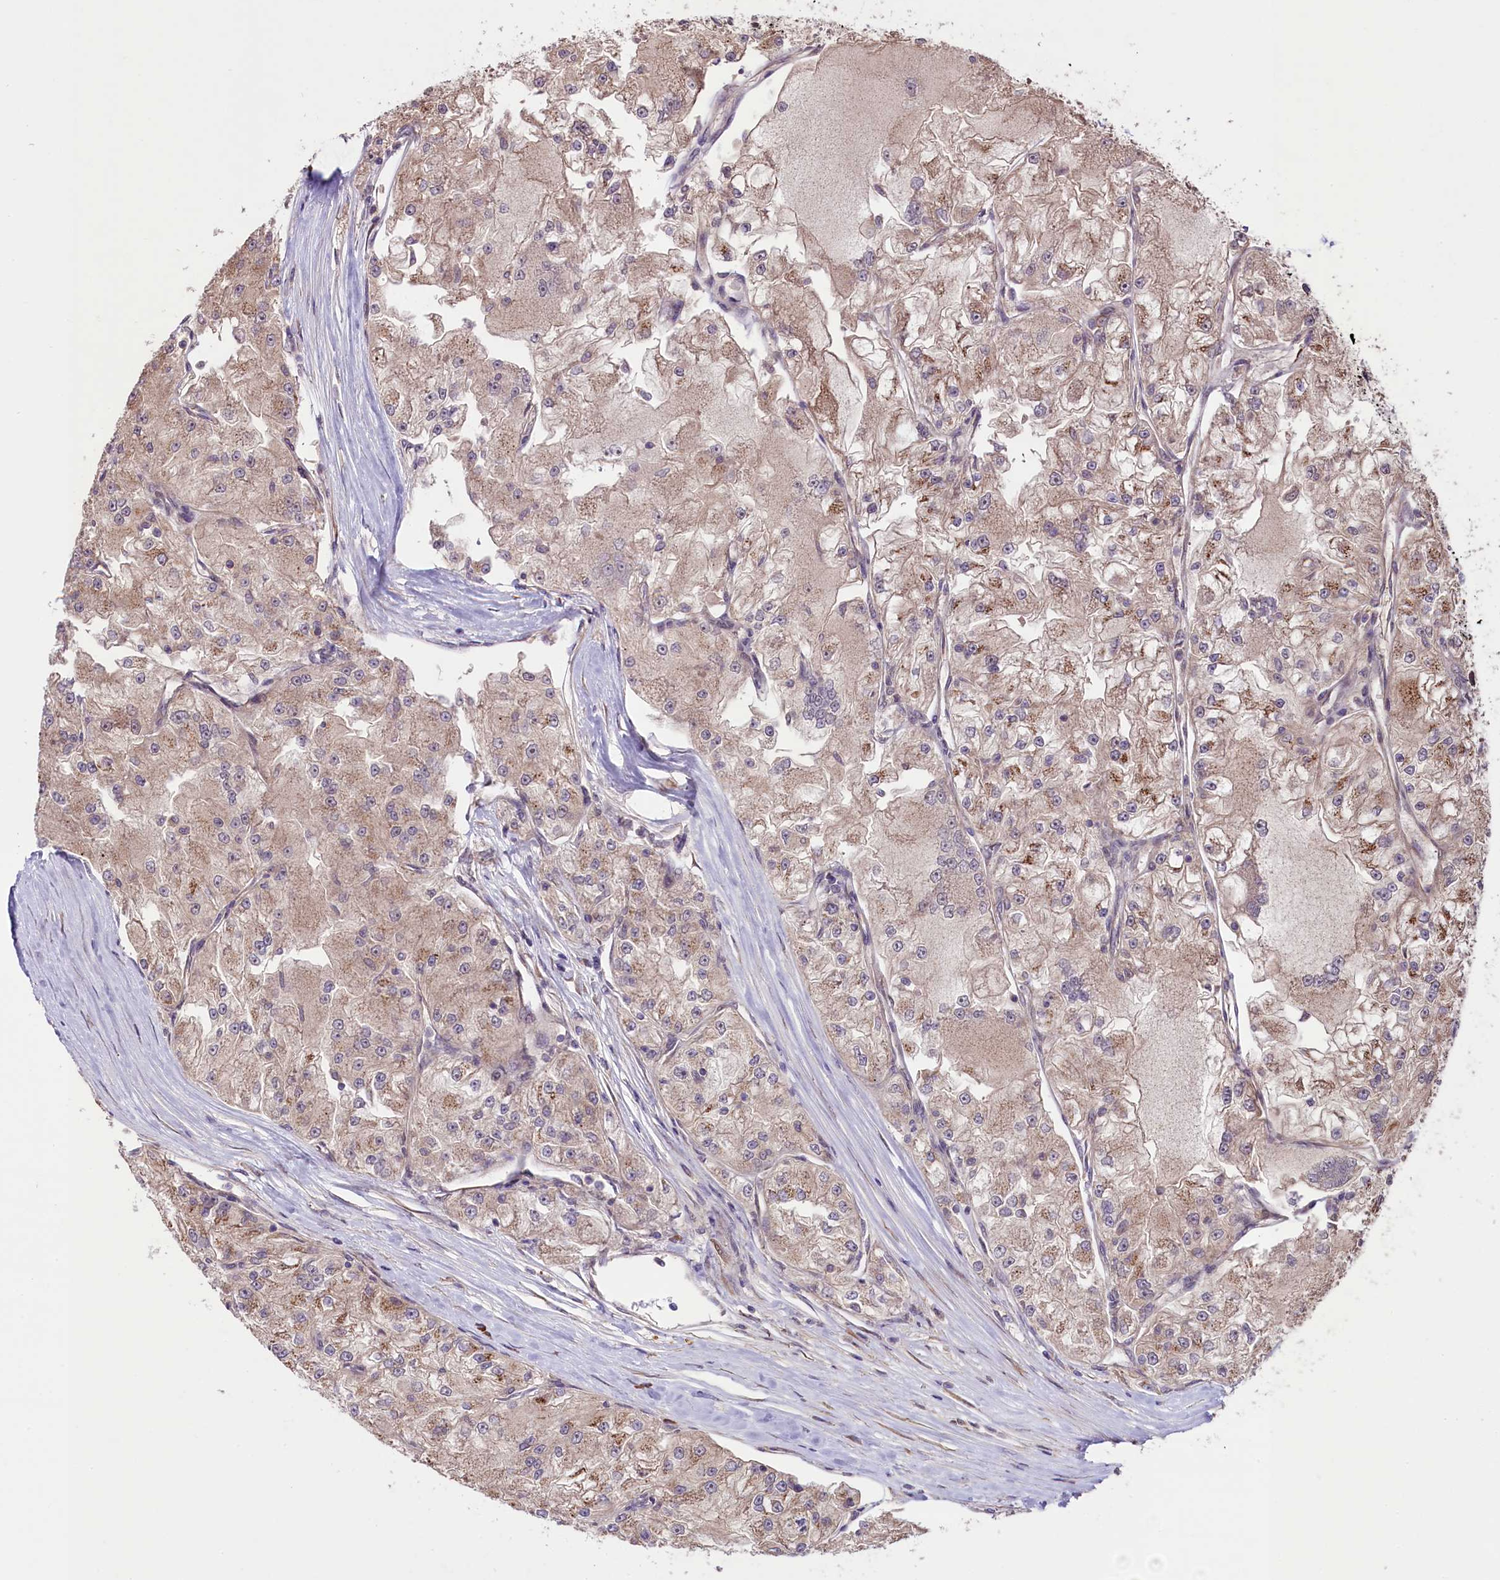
{"staining": {"intensity": "weak", "quantity": "25%-75%", "location": "cytoplasmic/membranous"}, "tissue": "renal cancer", "cell_type": "Tumor cells", "image_type": "cancer", "snomed": [{"axis": "morphology", "description": "Adenocarcinoma, NOS"}, {"axis": "topography", "description": "Kidney"}], "caption": "DAB (3,3'-diaminobenzidine) immunohistochemical staining of human renal adenocarcinoma exhibits weak cytoplasmic/membranous protein staining in approximately 25%-75% of tumor cells.", "gene": "HDAC5", "patient": {"sex": "female", "age": 72}}